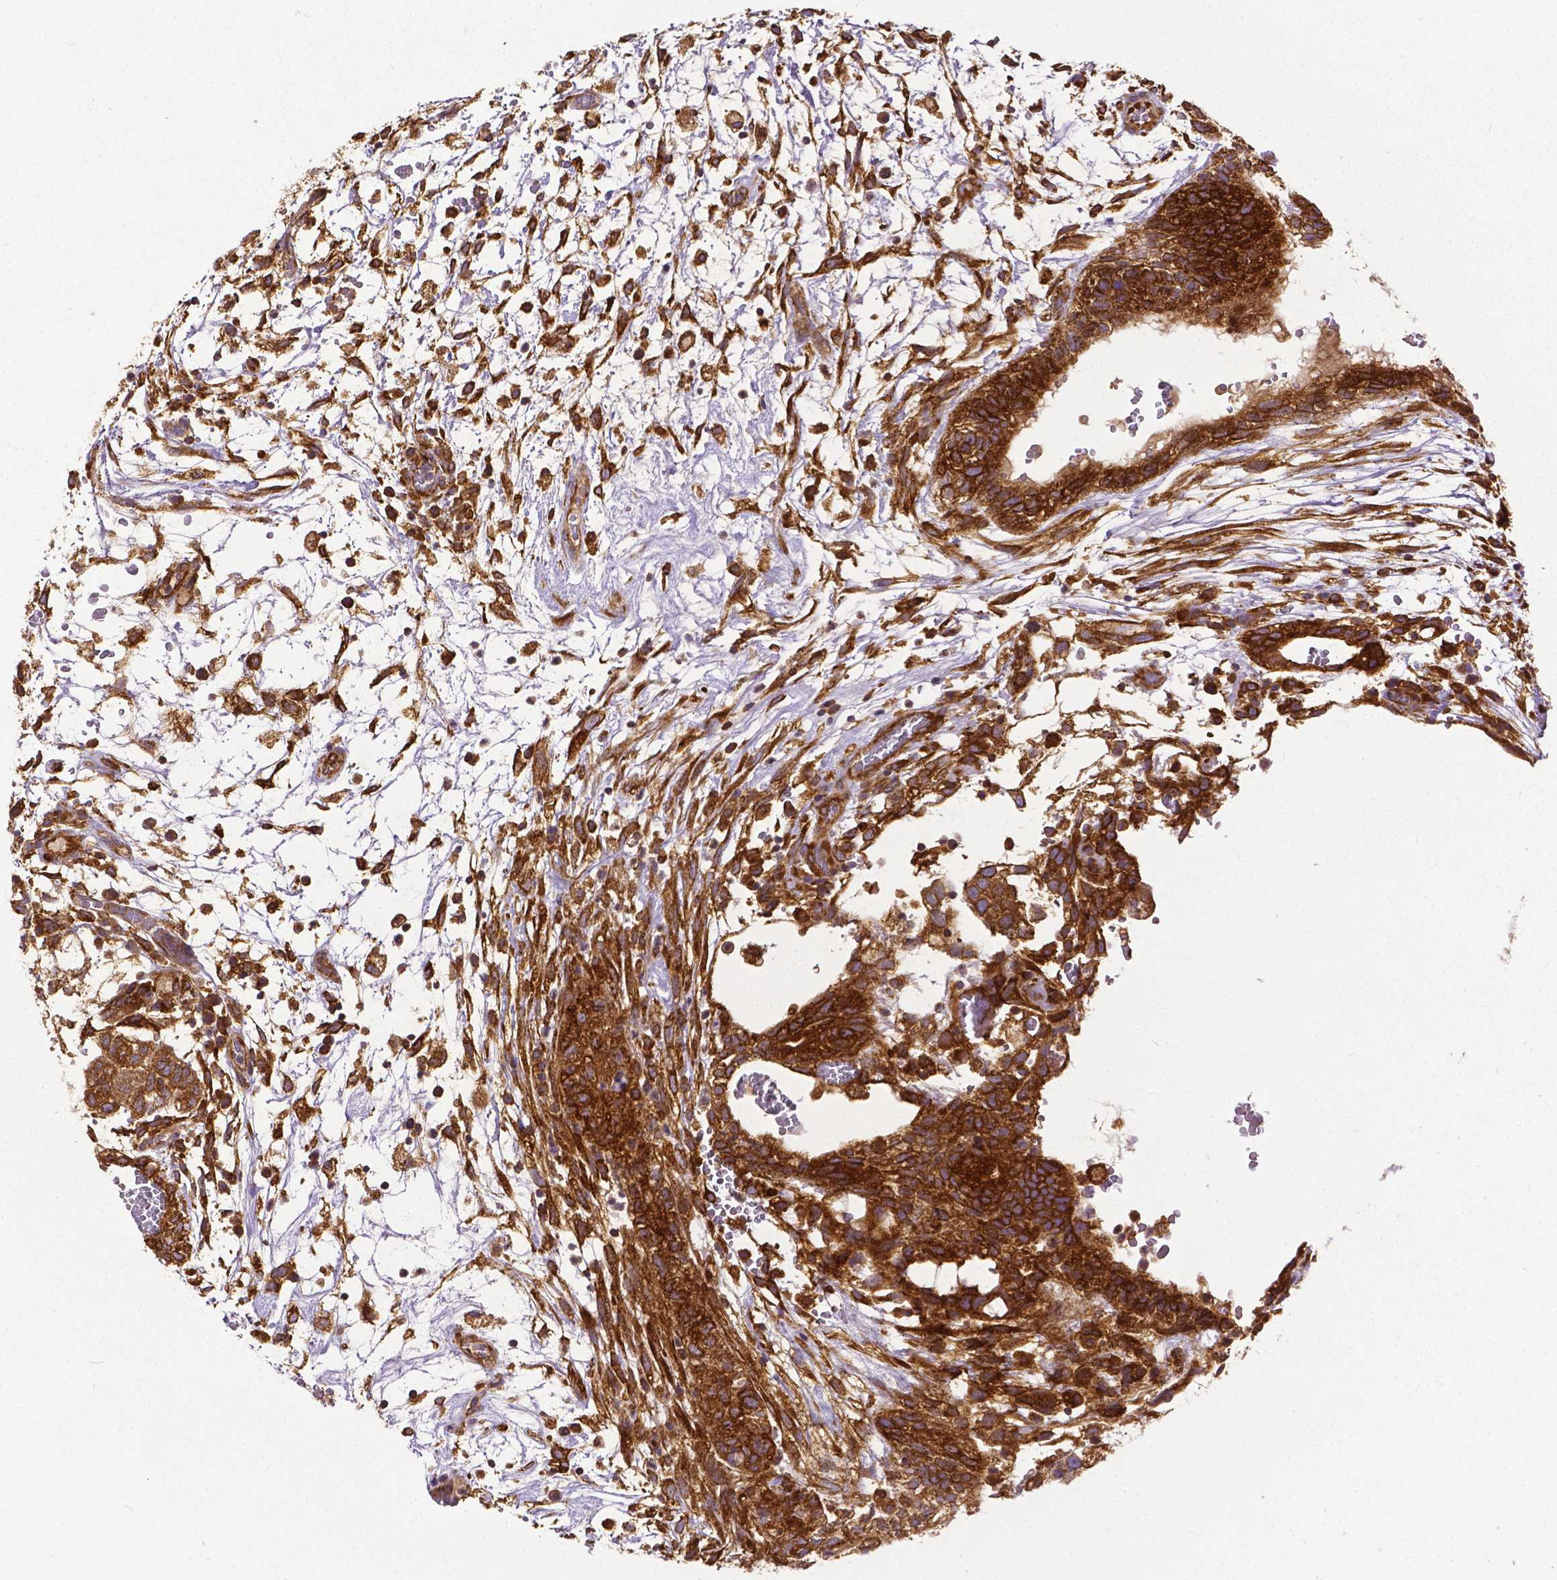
{"staining": {"intensity": "strong", "quantity": ">75%", "location": "cytoplasmic/membranous"}, "tissue": "testis cancer", "cell_type": "Tumor cells", "image_type": "cancer", "snomed": [{"axis": "morphology", "description": "Normal tissue, NOS"}, {"axis": "morphology", "description": "Carcinoma, Embryonal, NOS"}, {"axis": "topography", "description": "Testis"}], "caption": "Protein analysis of testis cancer tissue shows strong cytoplasmic/membranous staining in about >75% of tumor cells.", "gene": "DICER1", "patient": {"sex": "male", "age": 32}}